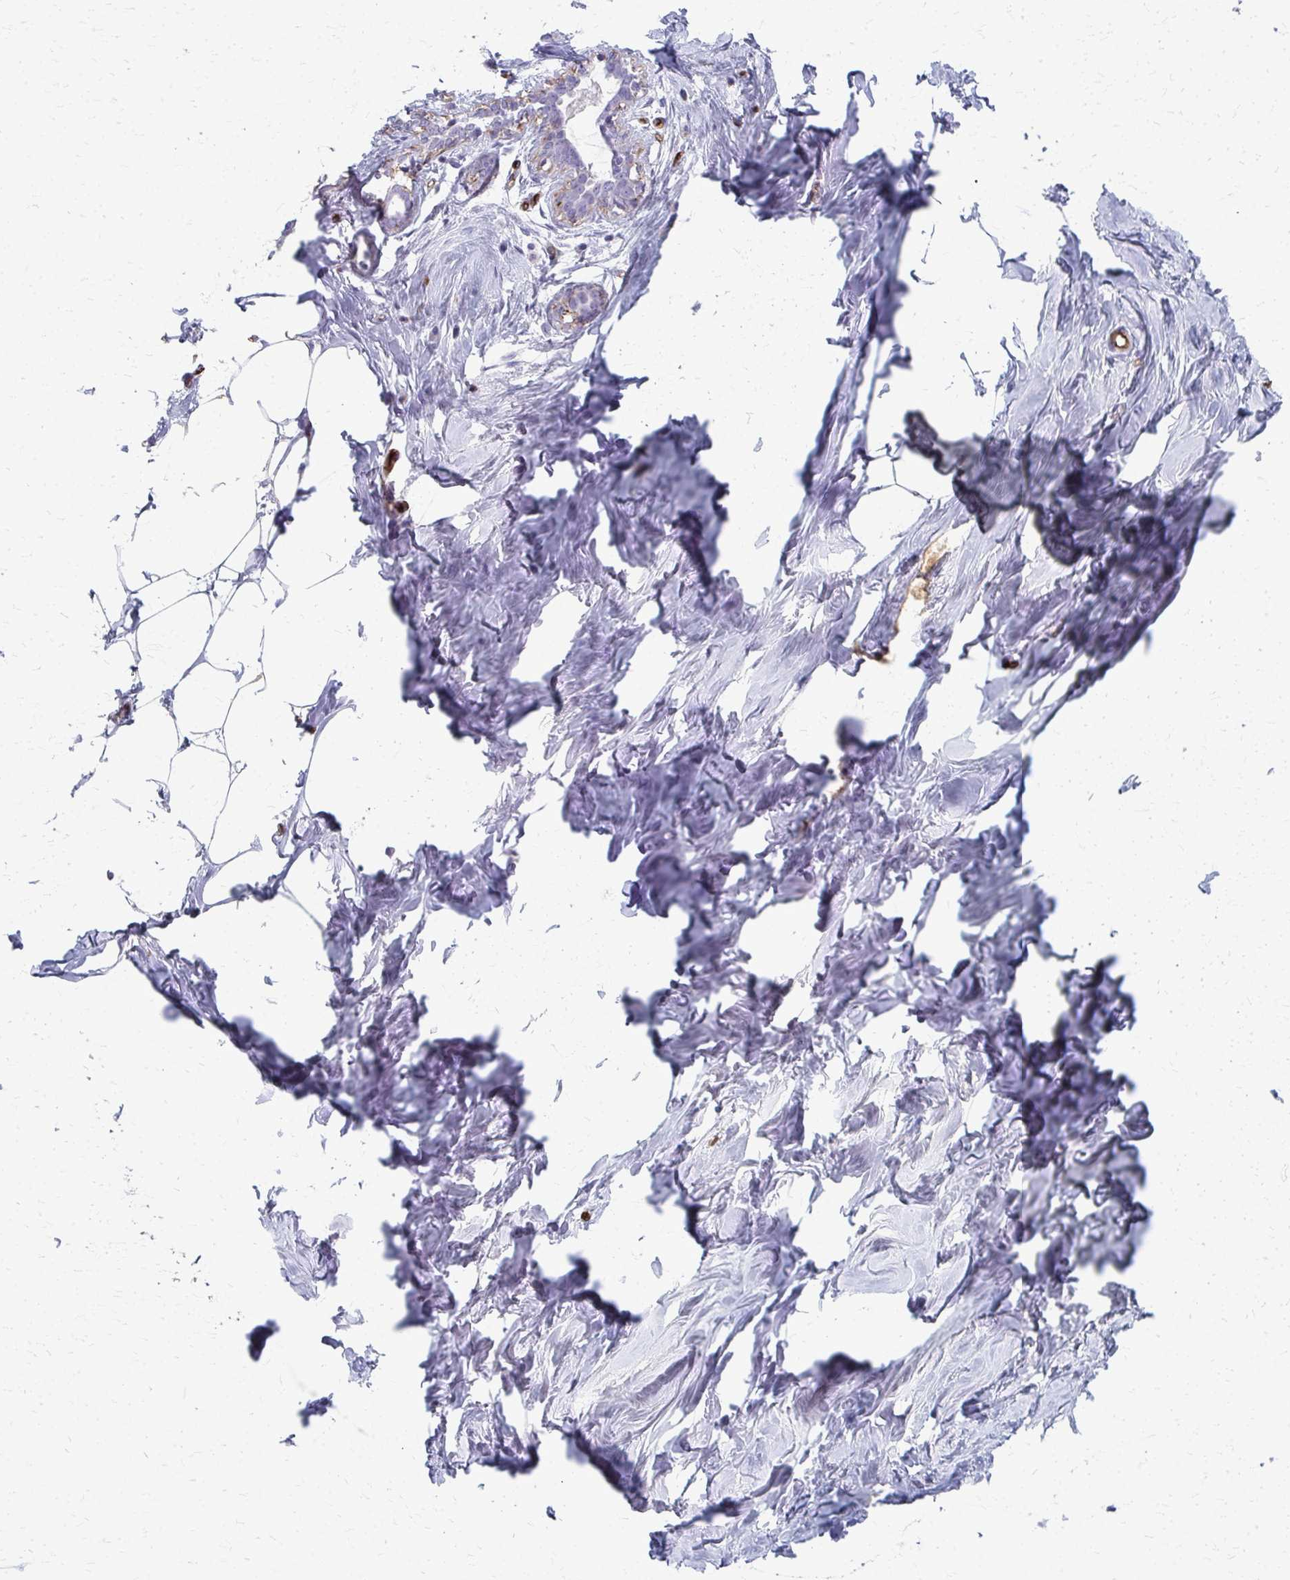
{"staining": {"intensity": "negative", "quantity": "none", "location": "none"}, "tissue": "breast", "cell_type": "Adipocytes", "image_type": "normal", "snomed": [{"axis": "morphology", "description": "Normal tissue, NOS"}, {"axis": "topography", "description": "Breast"}], "caption": "Immunohistochemistry micrograph of normal breast stained for a protein (brown), which demonstrates no staining in adipocytes. The staining was performed using DAB (3,3'-diaminobenzidine) to visualize the protein expression in brown, while the nuclei were stained in blue with hematoxylin (Magnification: 20x).", "gene": "ADIPOQ", "patient": {"sex": "female", "age": 27}}